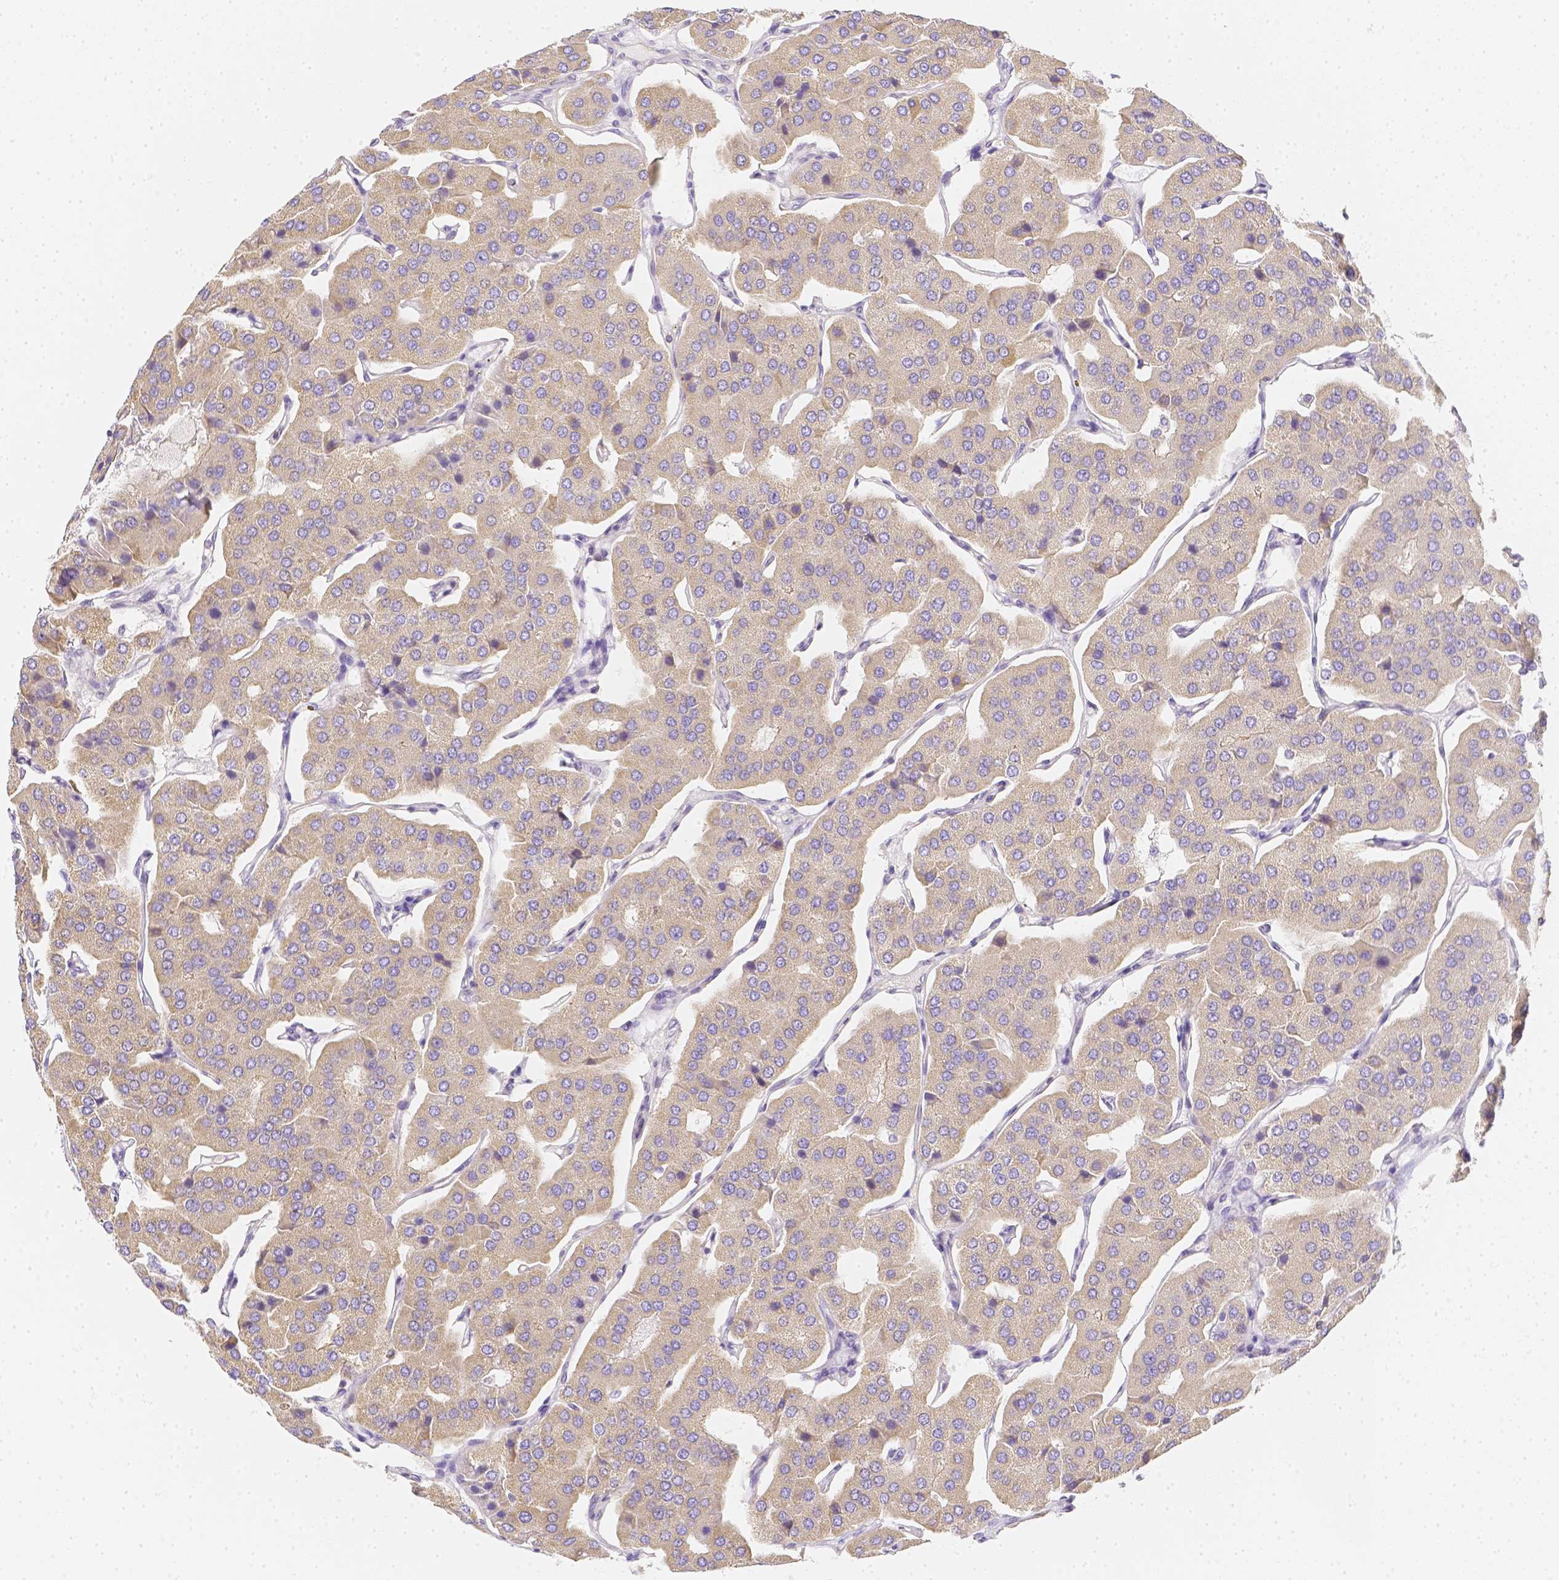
{"staining": {"intensity": "weak", "quantity": ">75%", "location": "cytoplasmic/membranous"}, "tissue": "parathyroid gland", "cell_type": "Glandular cells", "image_type": "normal", "snomed": [{"axis": "morphology", "description": "Normal tissue, NOS"}, {"axis": "morphology", "description": "Adenoma, NOS"}, {"axis": "topography", "description": "Parathyroid gland"}], "caption": "A brown stain highlights weak cytoplasmic/membranous positivity of a protein in glandular cells of benign human parathyroid gland.", "gene": "ASAH2B", "patient": {"sex": "female", "age": 86}}